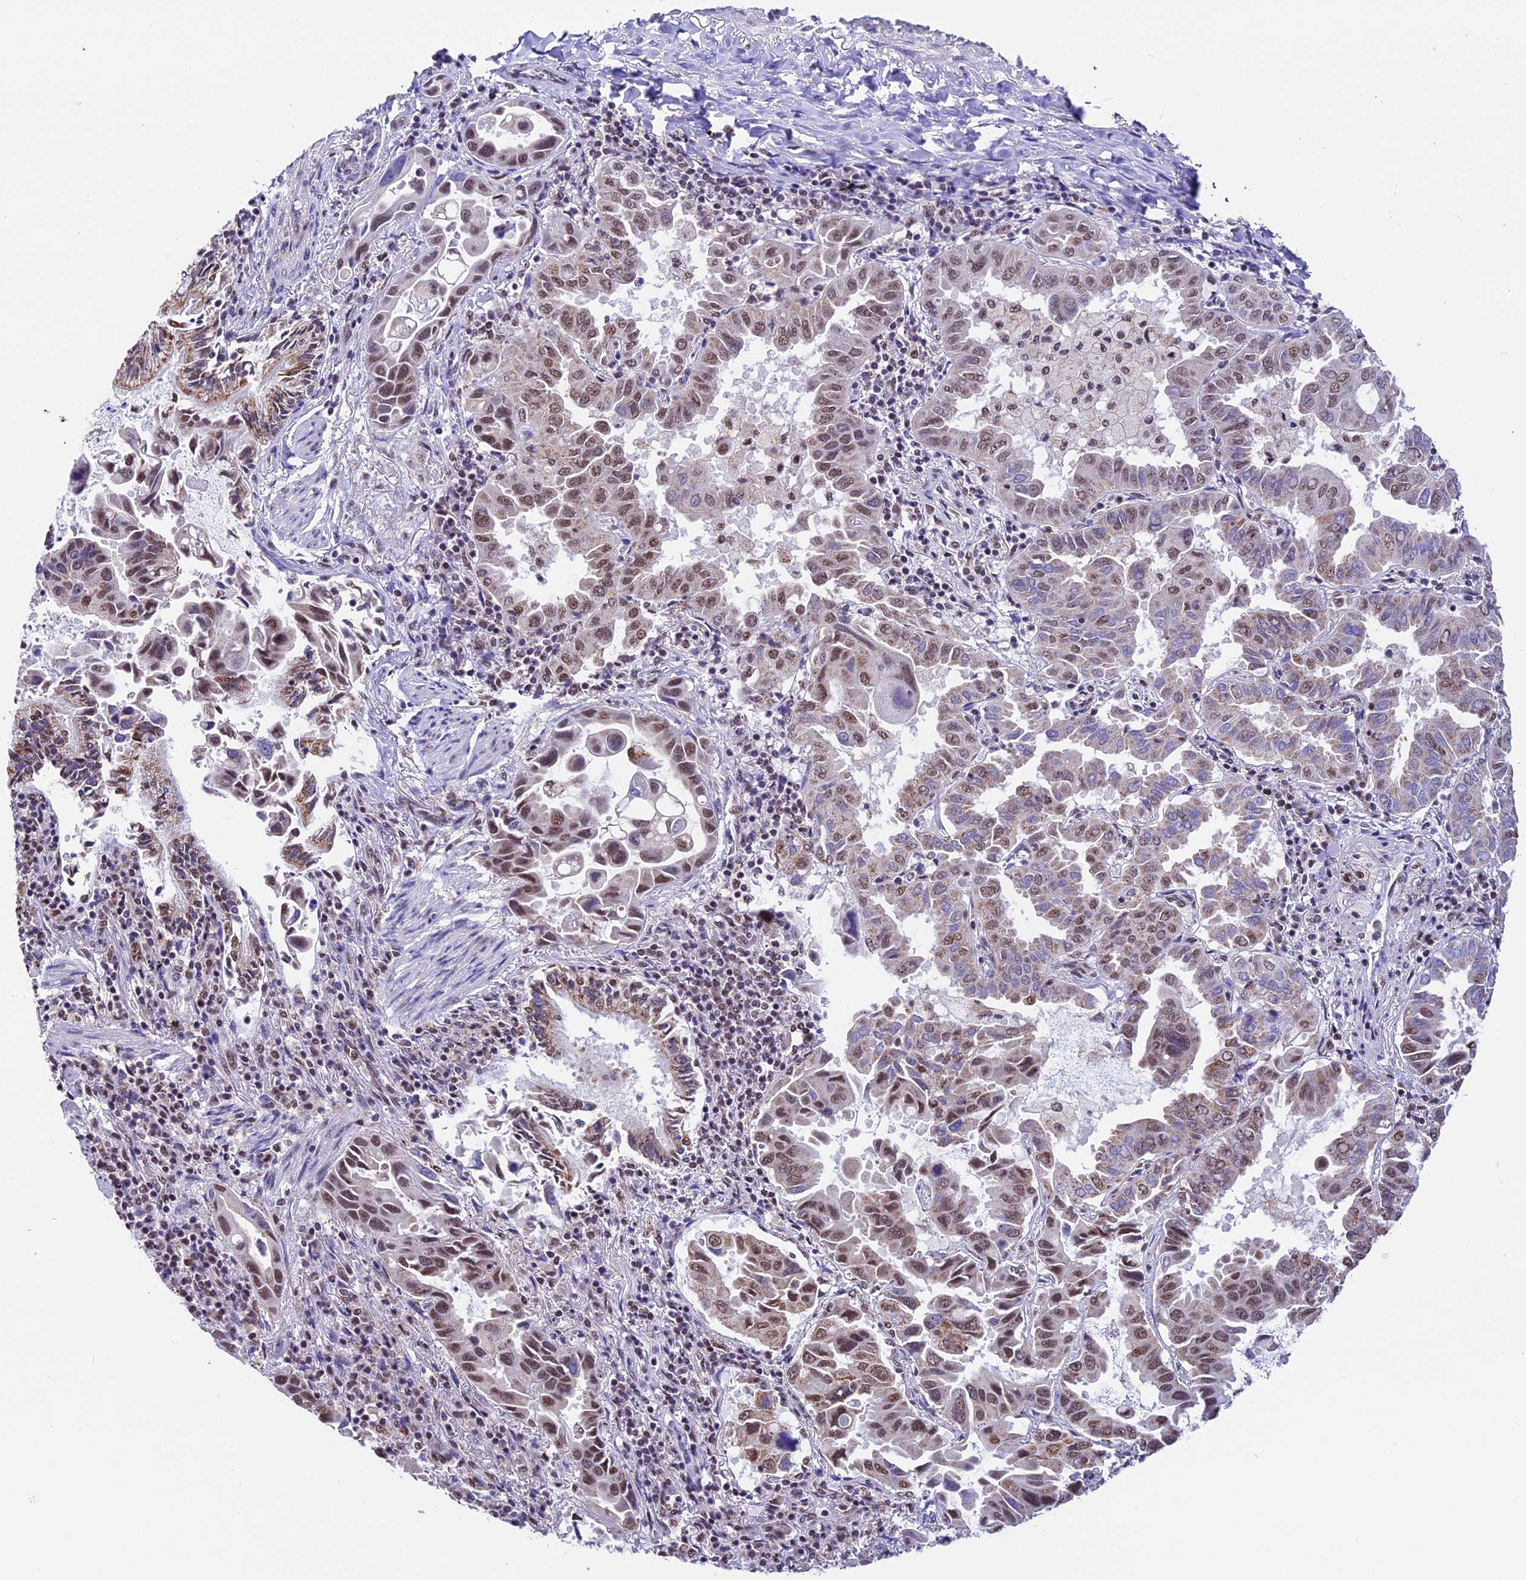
{"staining": {"intensity": "moderate", "quantity": ">75%", "location": "nuclear"}, "tissue": "lung cancer", "cell_type": "Tumor cells", "image_type": "cancer", "snomed": [{"axis": "morphology", "description": "Adenocarcinoma, NOS"}, {"axis": "topography", "description": "Lung"}], "caption": "Immunohistochemical staining of human lung adenocarcinoma exhibits moderate nuclear protein expression in approximately >75% of tumor cells.", "gene": "CARS2", "patient": {"sex": "male", "age": 64}}